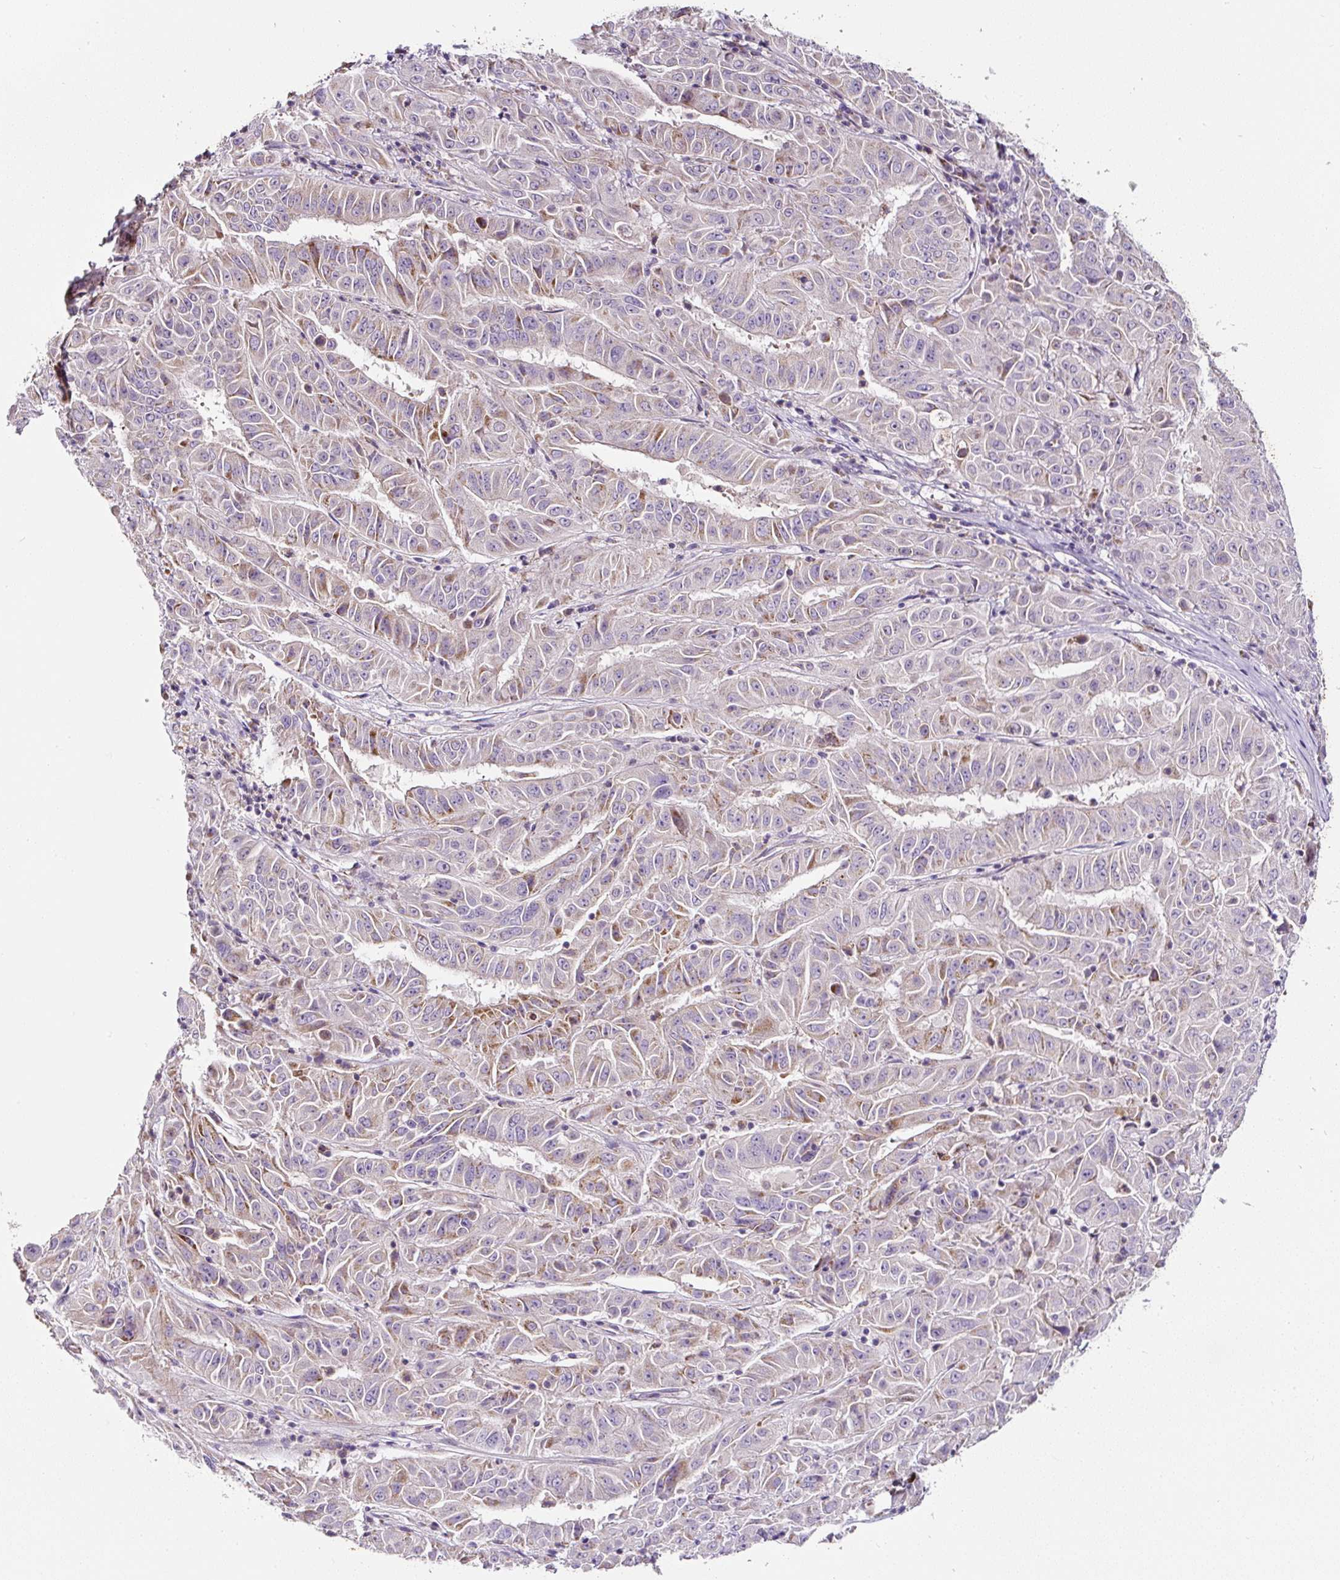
{"staining": {"intensity": "moderate", "quantity": "<25%", "location": "cytoplasmic/membranous"}, "tissue": "pancreatic cancer", "cell_type": "Tumor cells", "image_type": "cancer", "snomed": [{"axis": "morphology", "description": "Adenocarcinoma, NOS"}, {"axis": "topography", "description": "Pancreas"}], "caption": "Moderate cytoplasmic/membranous staining for a protein is identified in approximately <25% of tumor cells of pancreatic cancer using immunohistochemistry.", "gene": "HPS4", "patient": {"sex": "male", "age": 63}}